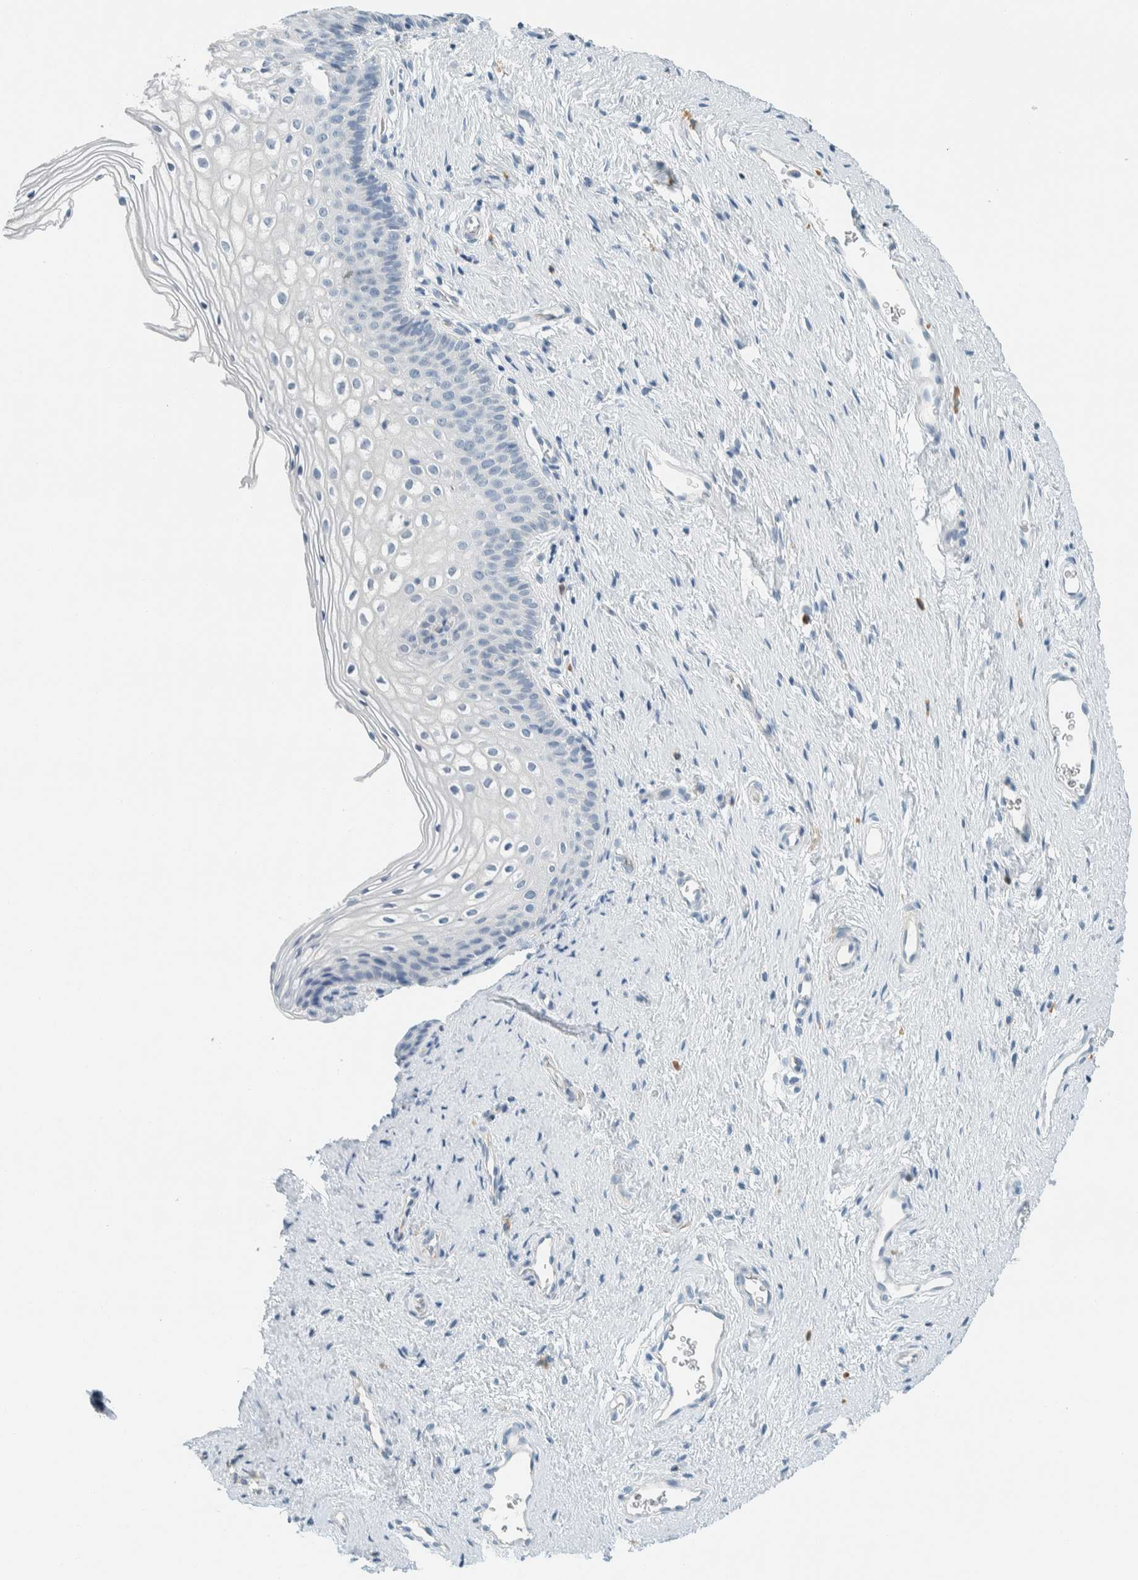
{"staining": {"intensity": "negative", "quantity": "none", "location": "none"}, "tissue": "cervix", "cell_type": "Glandular cells", "image_type": "normal", "snomed": [{"axis": "morphology", "description": "Normal tissue, NOS"}, {"axis": "topography", "description": "Cervix"}], "caption": "Immunohistochemistry (IHC) of benign human cervix shows no expression in glandular cells.", "gene": "SLFN12", "patient": {"sex": "female", "age": 27}}